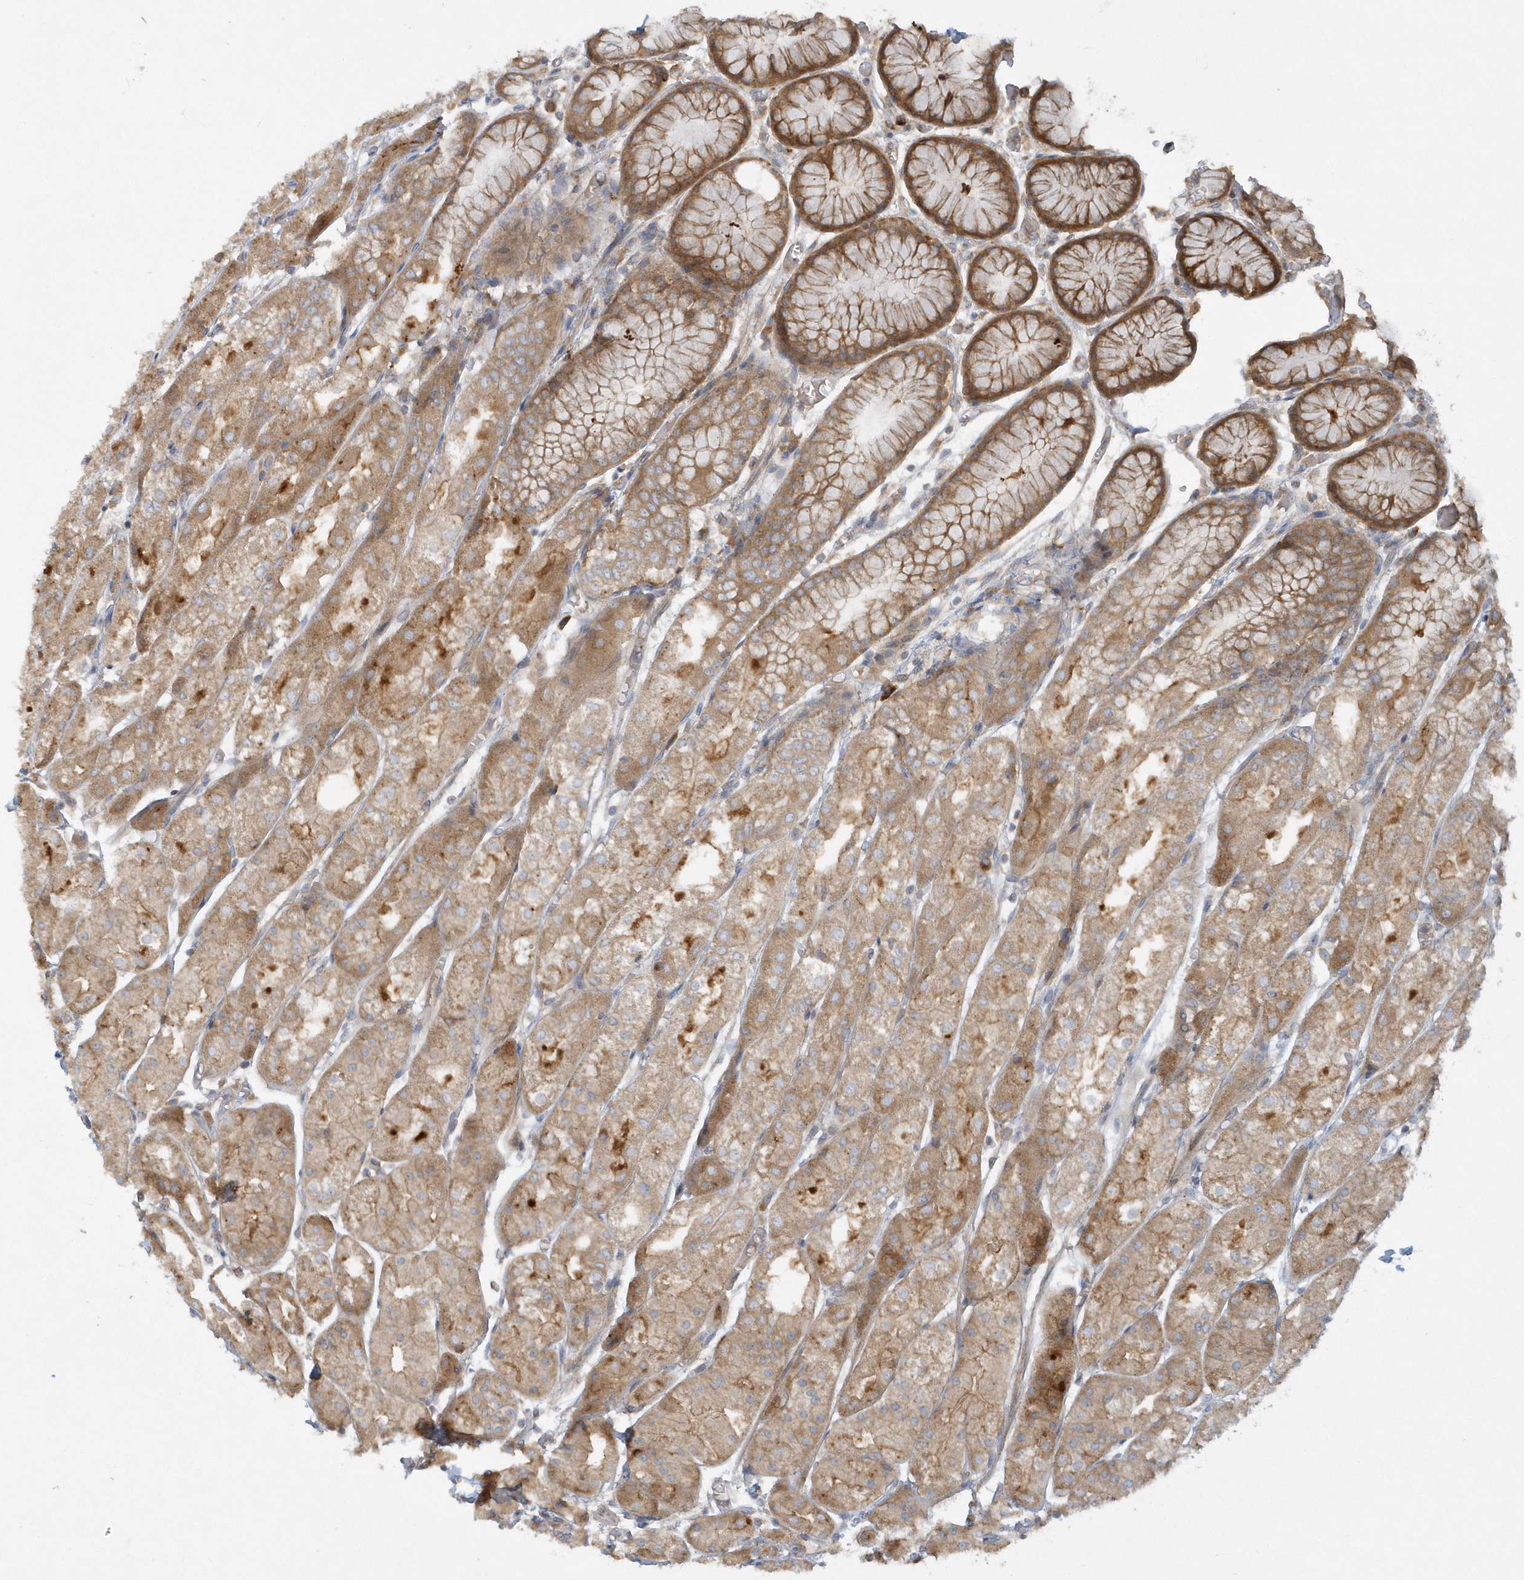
{"staining": {"intensity": "moderate", "quantity": ">75%", "location": "cytoplasmic/membranous"}, "tissue": "stomach", "cell_type": "Glandular cells", "image_type": "normal", "snomed": [{"axis": "morphology", "description": "Normal tissue, NOS"}, {"axis": "topography", "description": "Stomach, upper"}], "caption": "IHC image of benign stomach stained for a protein (brown), which exhibits medium levels of moderate cytoplasmic/membranous staining in about >75% of glandular cells.", "gene": "CNOT10", "patient": {"sex": "male", "age": 72}}